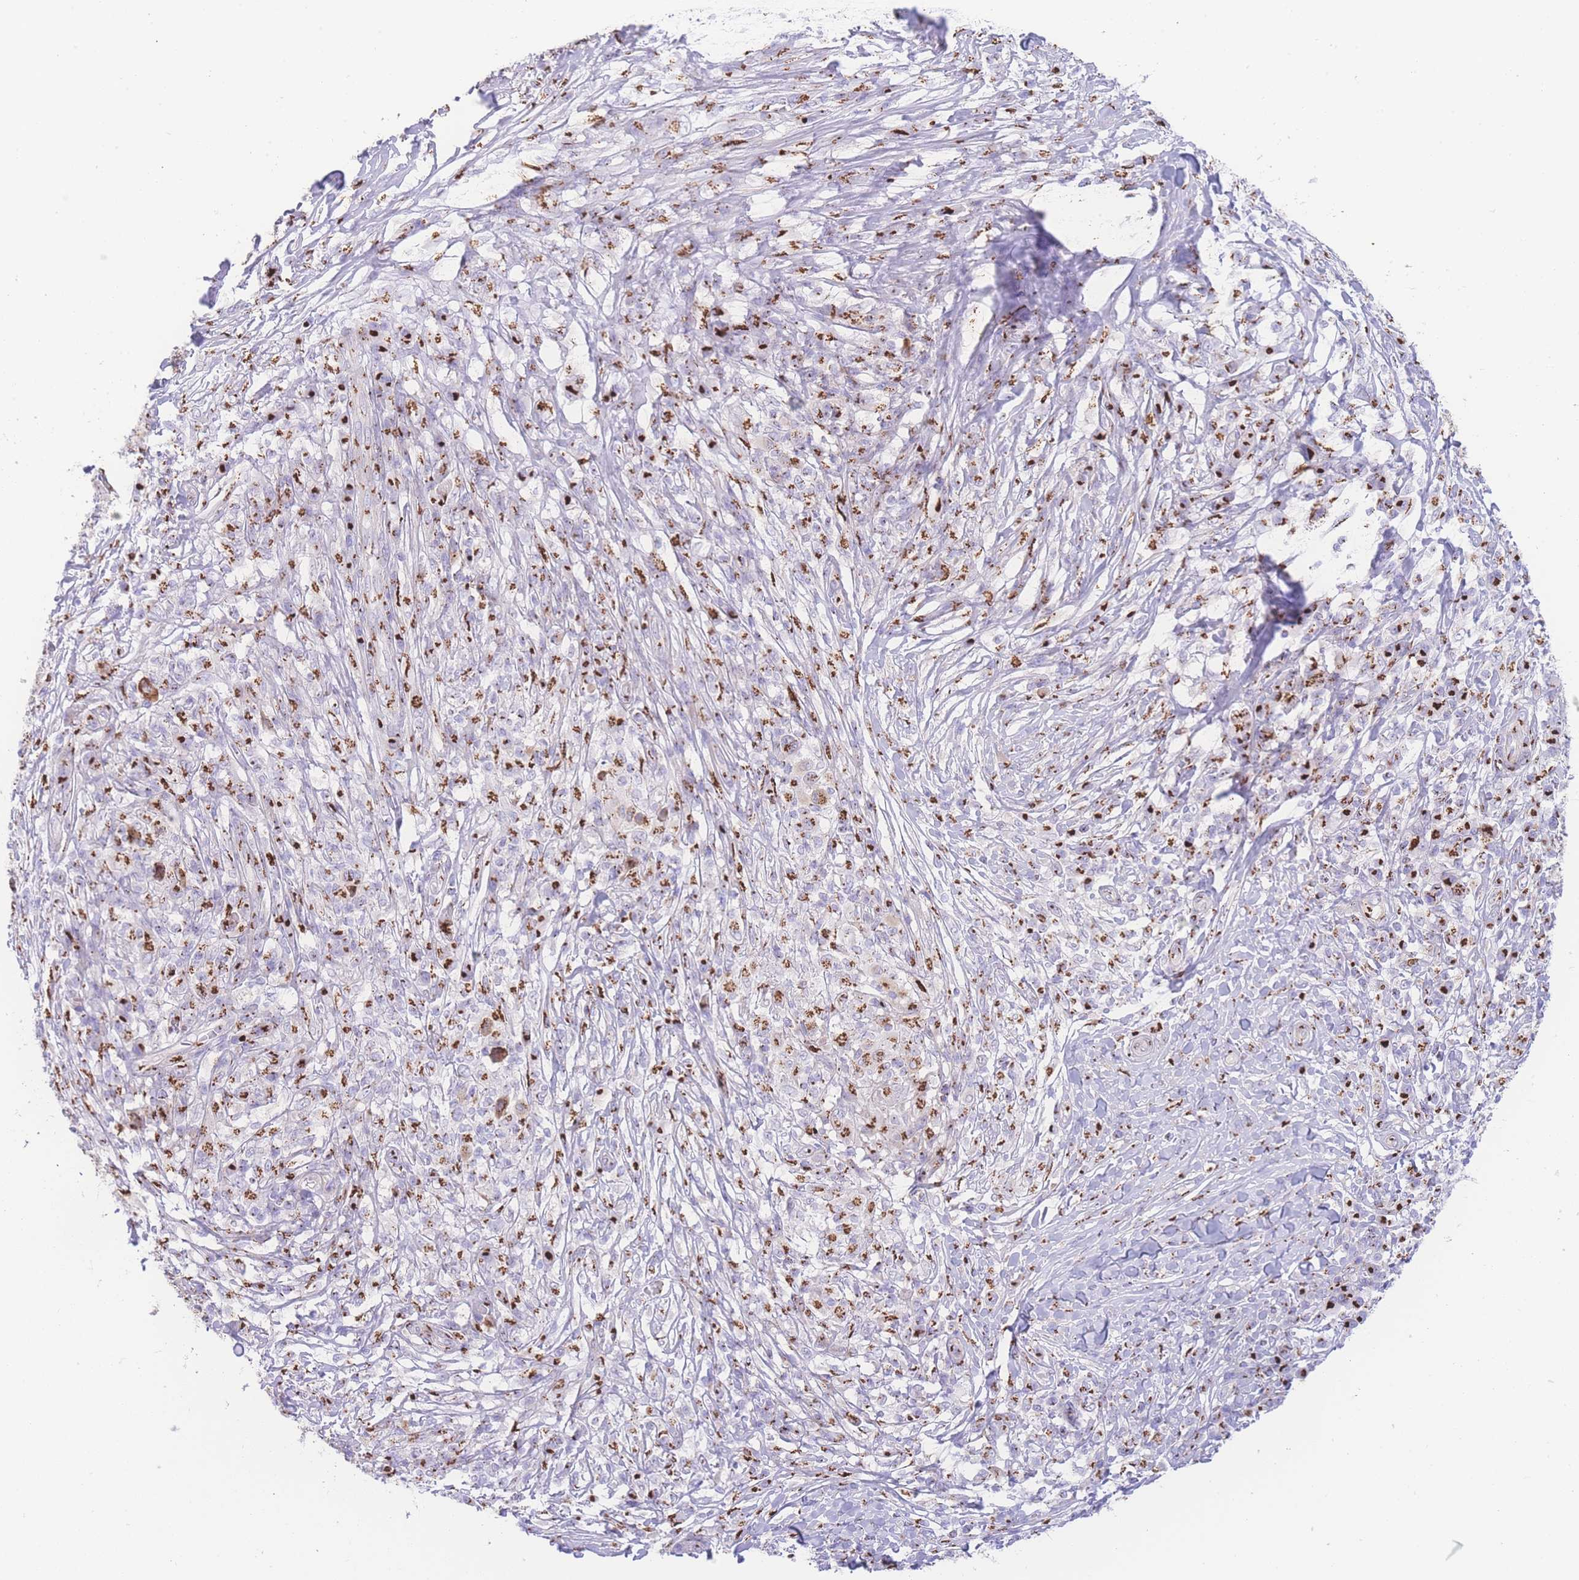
{"staining": {"intensity": "moderate", "quantity": ">75%", "location": "cytoplasmic/membranous"}, "tissue": "melanoma", "cell_type": "Tumor cells", "image_type": "cancer", "snomed": [{"axis": "morphology", "description": "Malignant melanoma, NOS"}, {"axis": "topography", "description": "Skin"}], "caption": "High-power microscopy captured an immunohistochemistry micrograph of malignant melanoma, revealing moderate cytoplasmic/membranous staining in approximately >75% of tumor cells. (DAB IHC with brightfield microscopy, high magnification).", "gene": "GOLM2", "patient": {"sex": "male", "age": 66}}